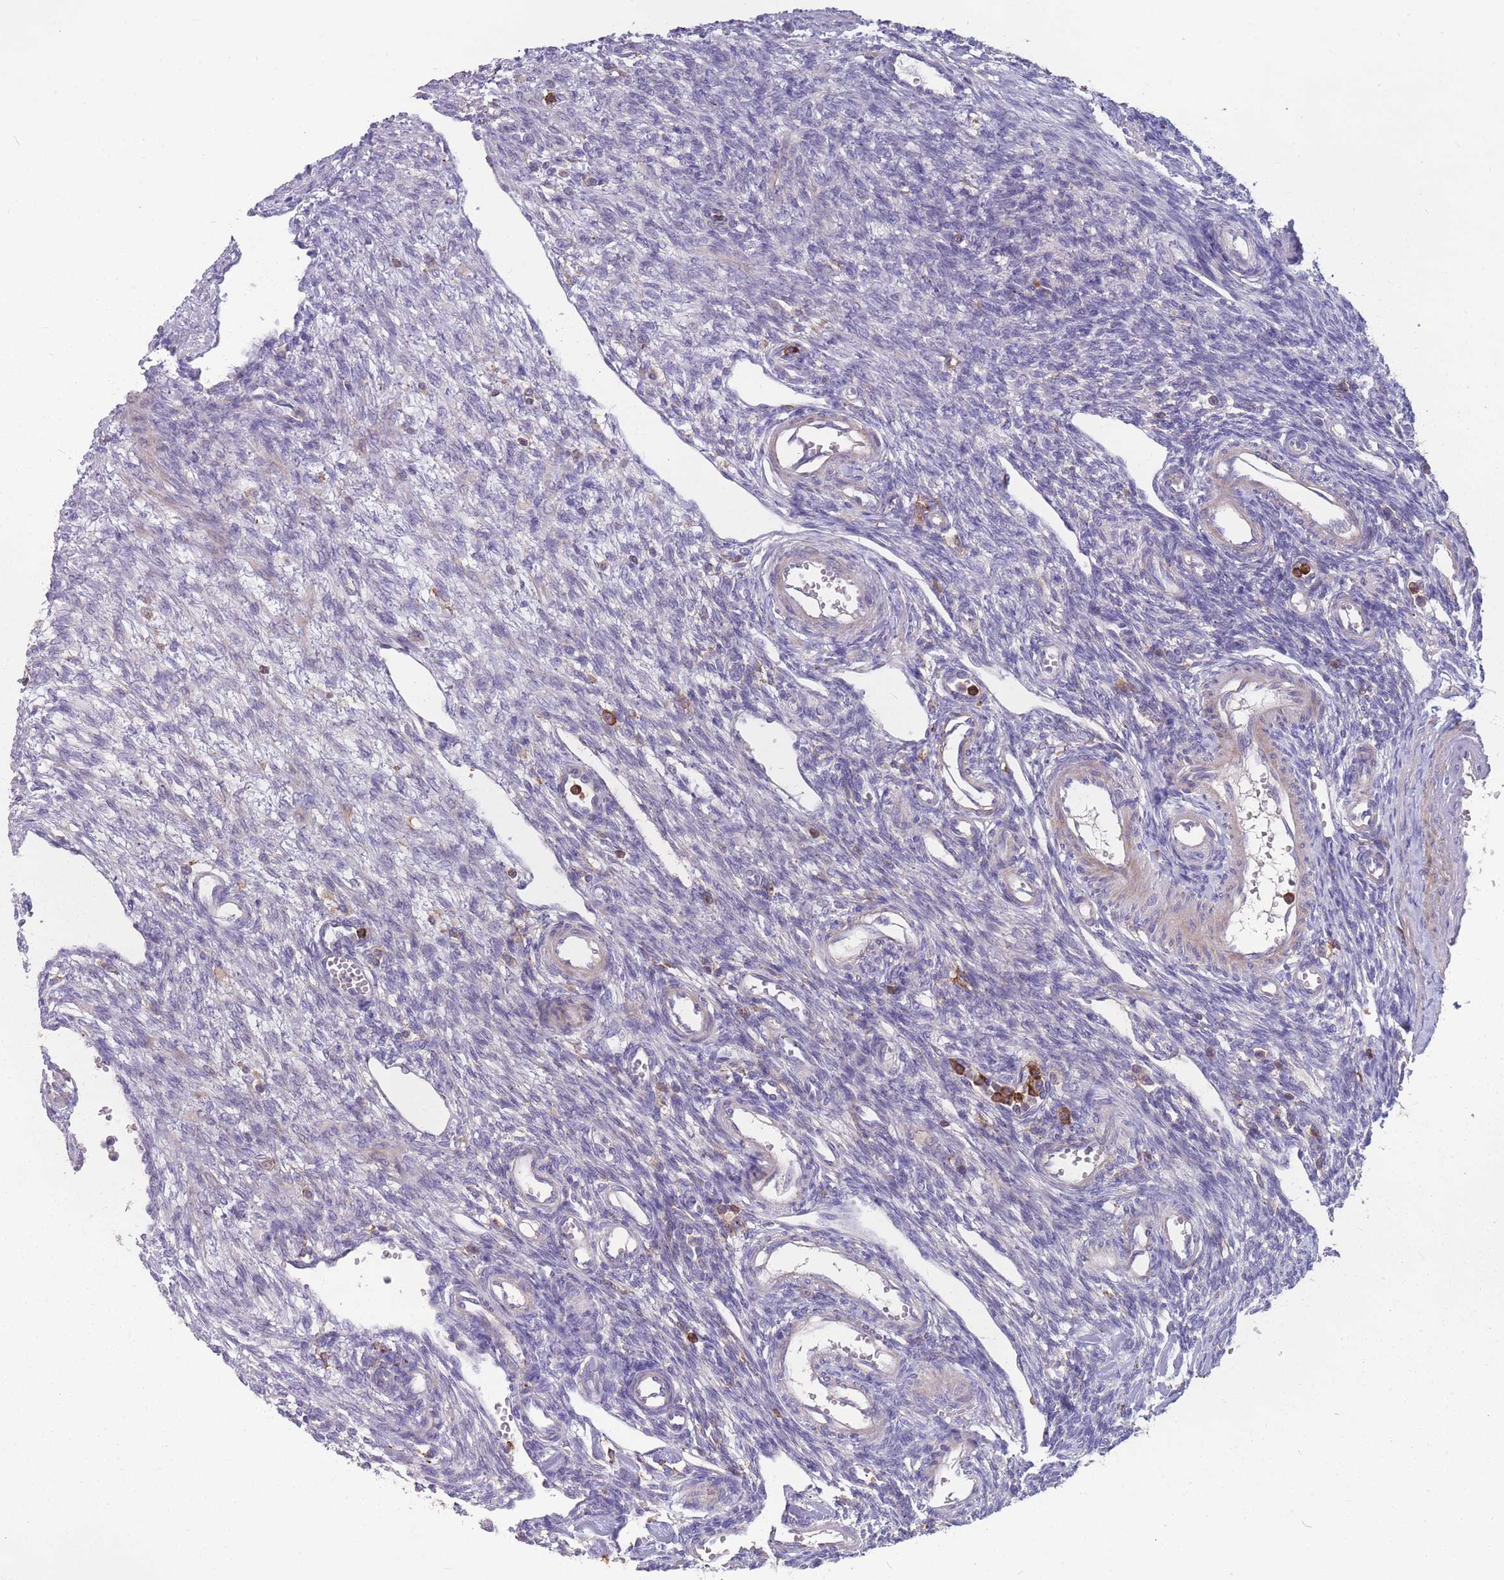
{"staining": {"intensity": "weak", "quantity": "<25%", "location": "cytoplasmic/membranous"}, "tissue": "ovary", "cell_type": "Follicle cells", "image_type": "normal", "snomed": [{"axis": "morphology", "description": "Normal tissue, NOS"}, {"axis": "morphology", "description": "Cyst, NOS"}, {"axis": "topography", "description": "Ovary"}], "caption": "Follicle cells are negative for brown protein staining in benign ovary. Nuclei are stained in blue.", "gene": "CD33", "patient": {"sex": "female", "age": 33}}